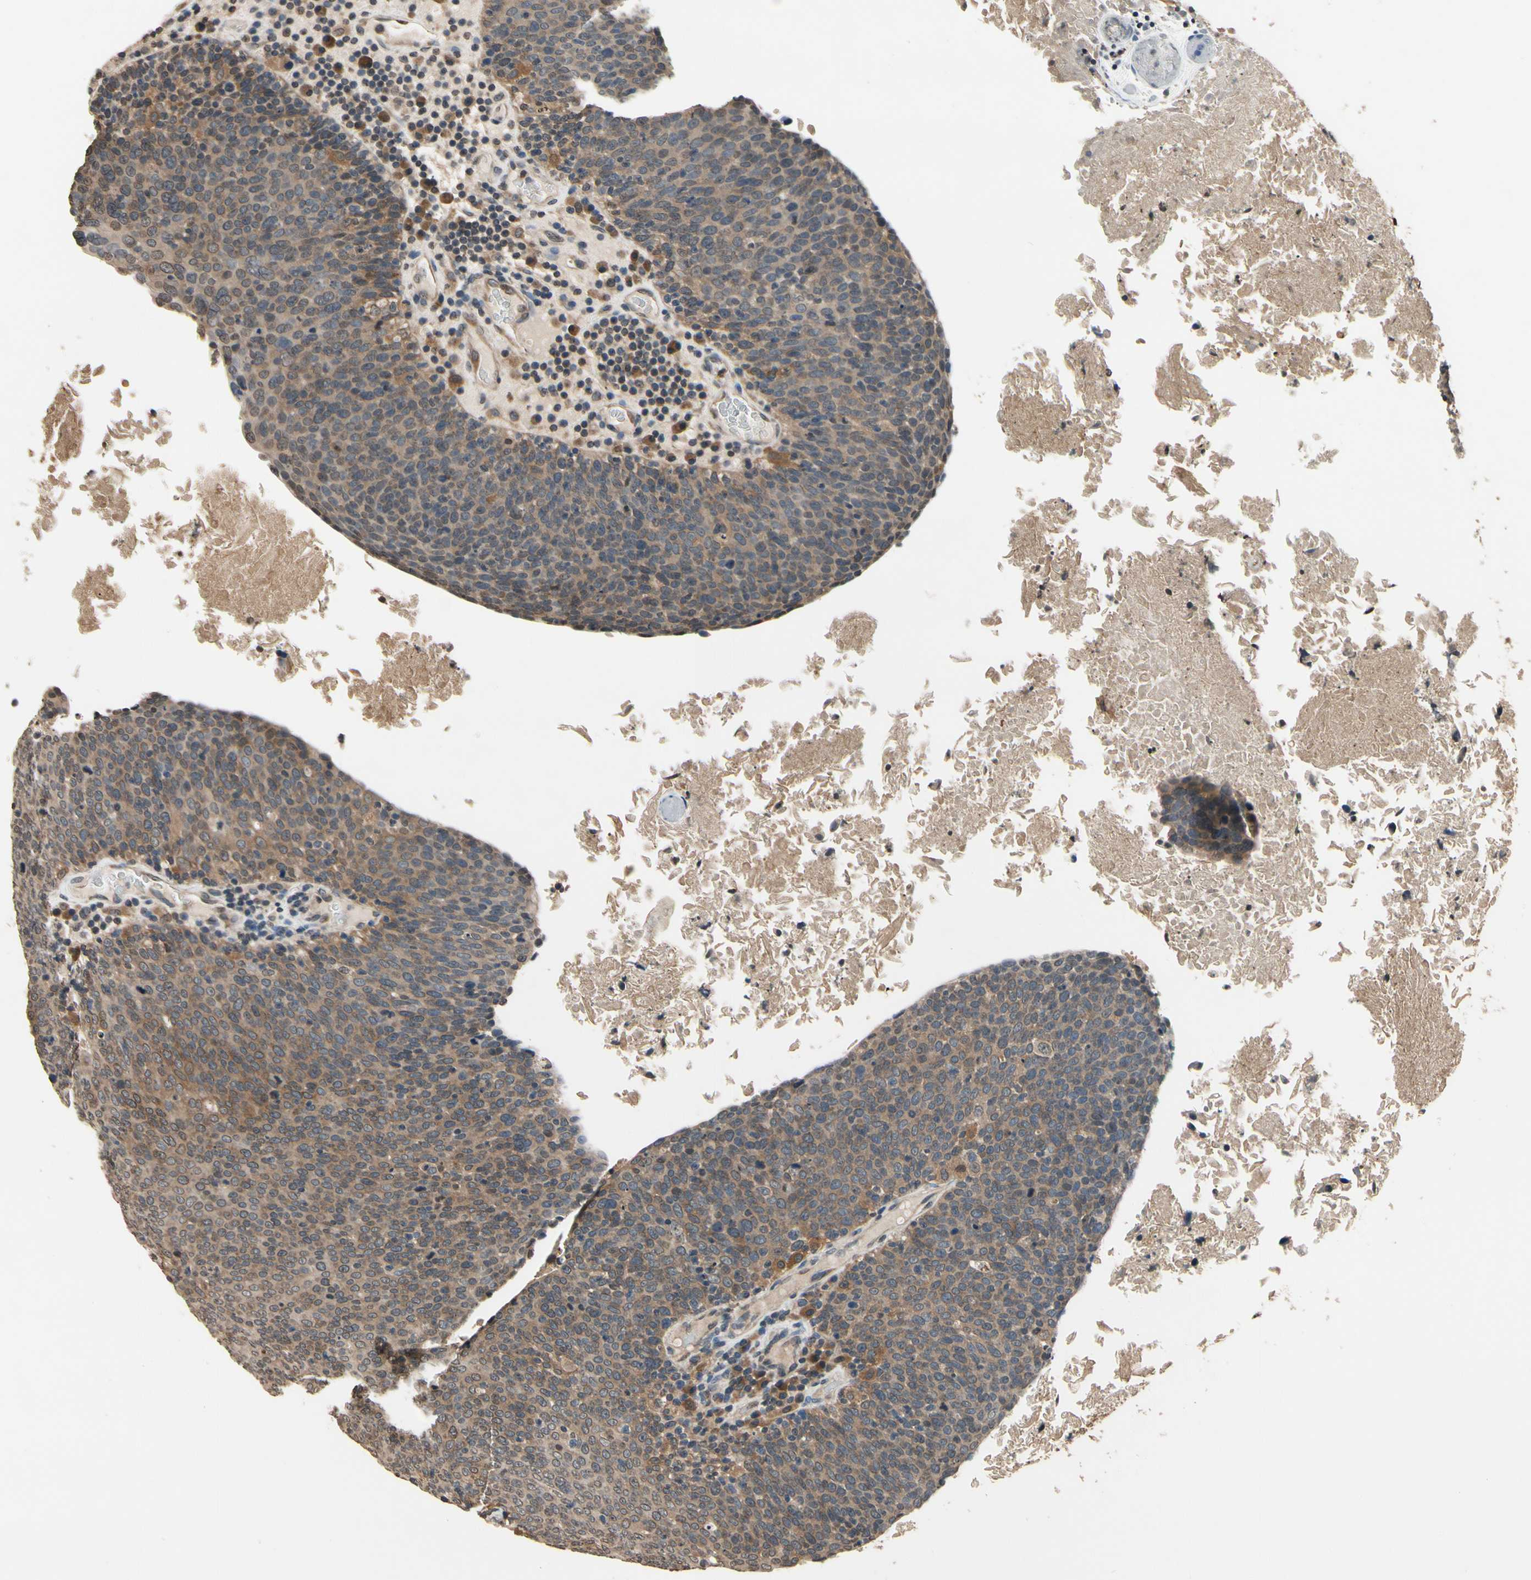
{"staining": {"intensity": "weak", "quantity": ">75%", "location": "cytoplasmic/membranous"}, "tissue": "head and neck cancer", "cell_type": "Tumor cells", "image_type": "cancer", "snomed": [{"axis": "morphology", "description": "Squamous cell carcinoma, NOS"}, {"axis": "morphology", "description": "Squamous cell carcinoma, metastatic, NOS"}, {"axis": "topography", "description": "Lymph node"}, {"axis": "topography", "description": "Head-Neck"}], "caption": "The immunohistochemical stain shows weak cytoplasmic/membranous positivity in tumor cells of squamous cell carcinoma (head and neck) tissue.", "gene": "GCLC", "patient": {"sex": "male", "age": 62}}